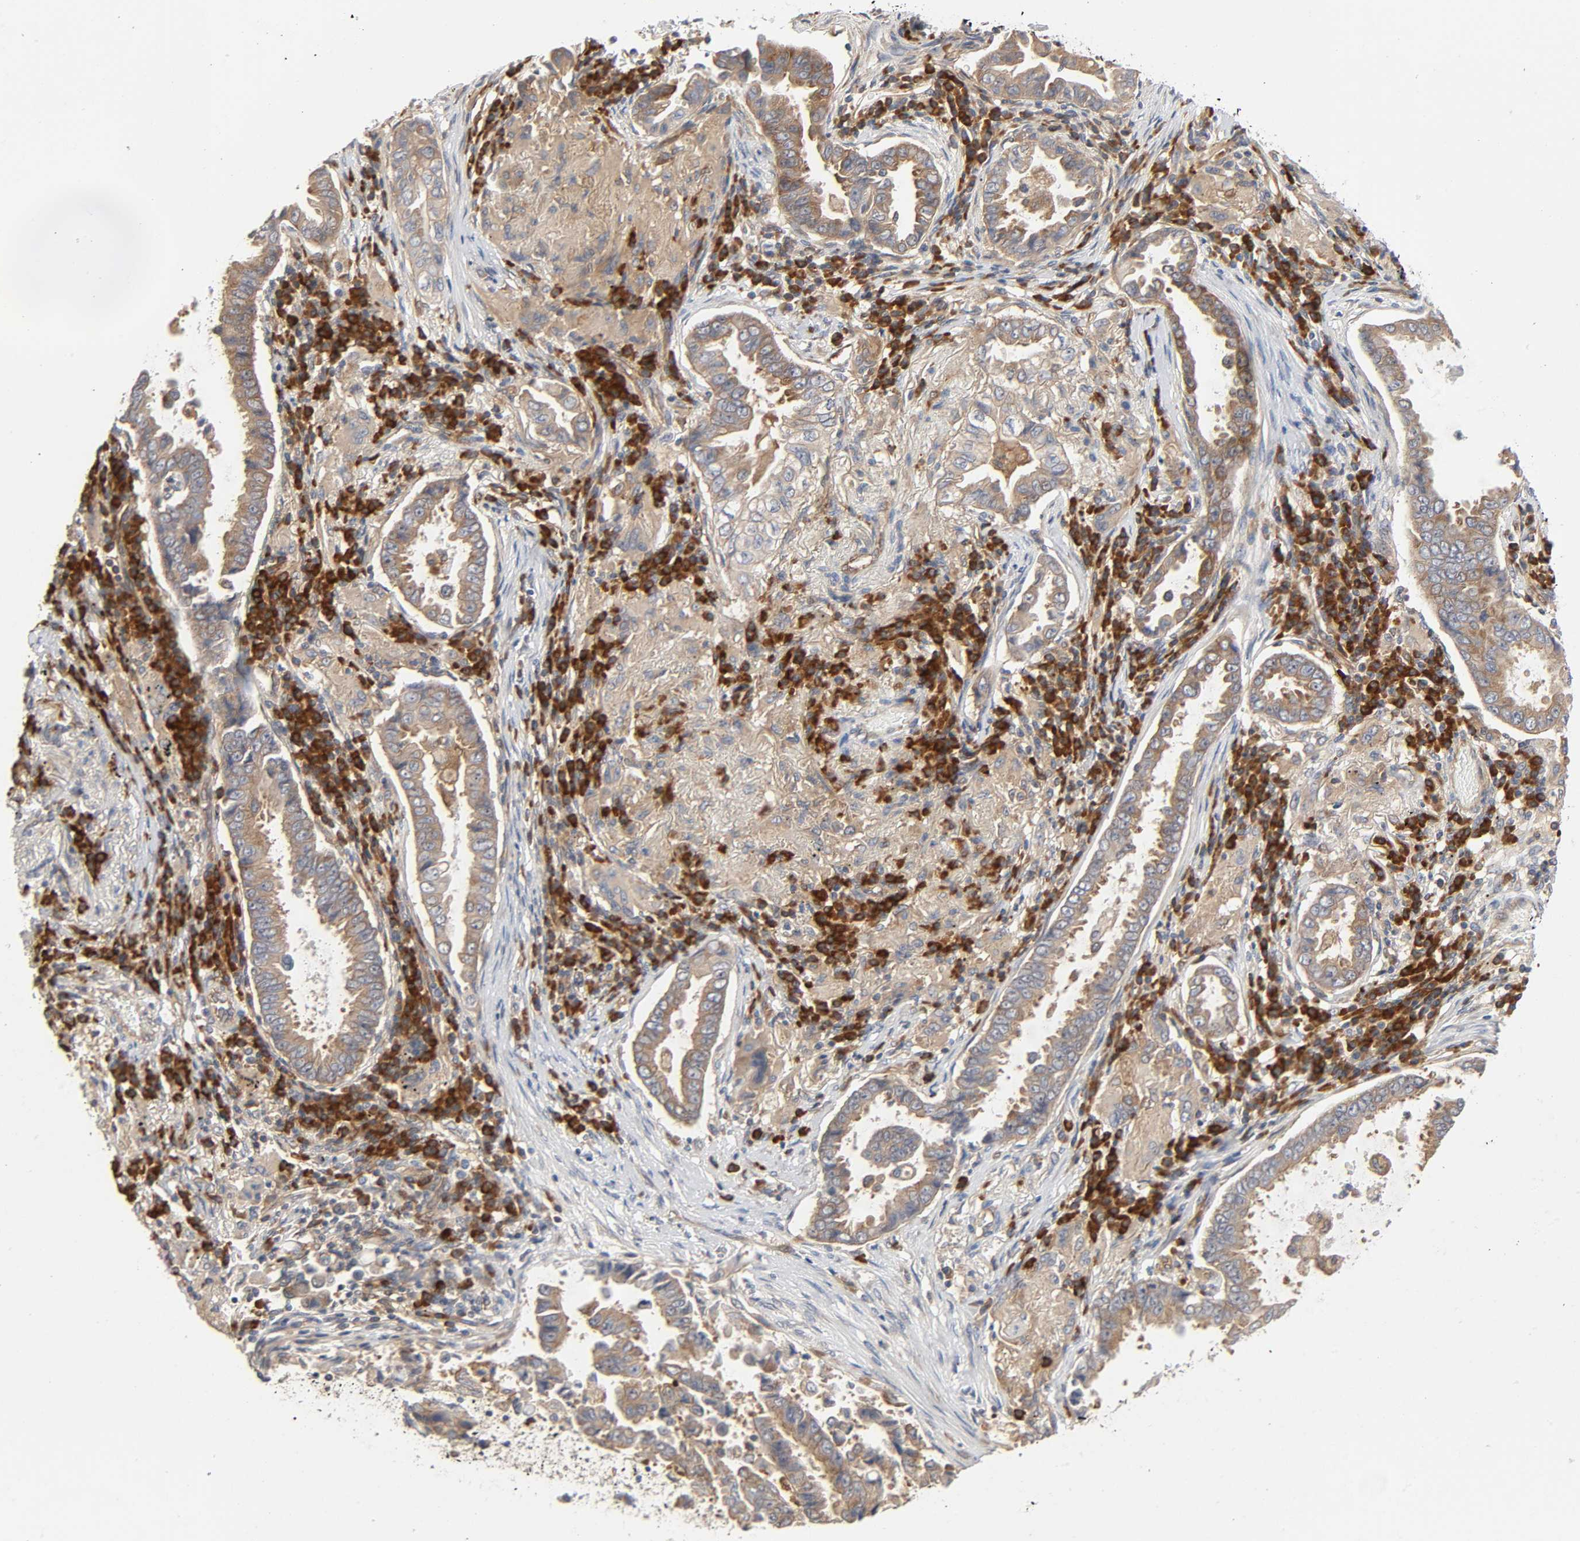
{"staining": {"intensity": "weak", "quantity": ">75%", "location": "cytoplasmic/membranous"}, "tissue": "lung cancer", "cell_type": "Tumor cells", "image_type": "cancer", "snomed": [{"axis": "morphology", "description": "Normal tissue, NOS"}, {"axis": "morphology", "description": "Inflammation, NOS"}, {"axis": "morphology", "description": "Adenocarcinoma, NOS"}, {"axis": "topography", "description": "Lung"}], "caption": "The immunohistochemical stain labels weak cytoplasmic/membranous positivity in tumor cells of adenocarcinoma (lung) tissue.", "gene": "SCHIP1", "patient": {"sex": "female", "age": 64}}